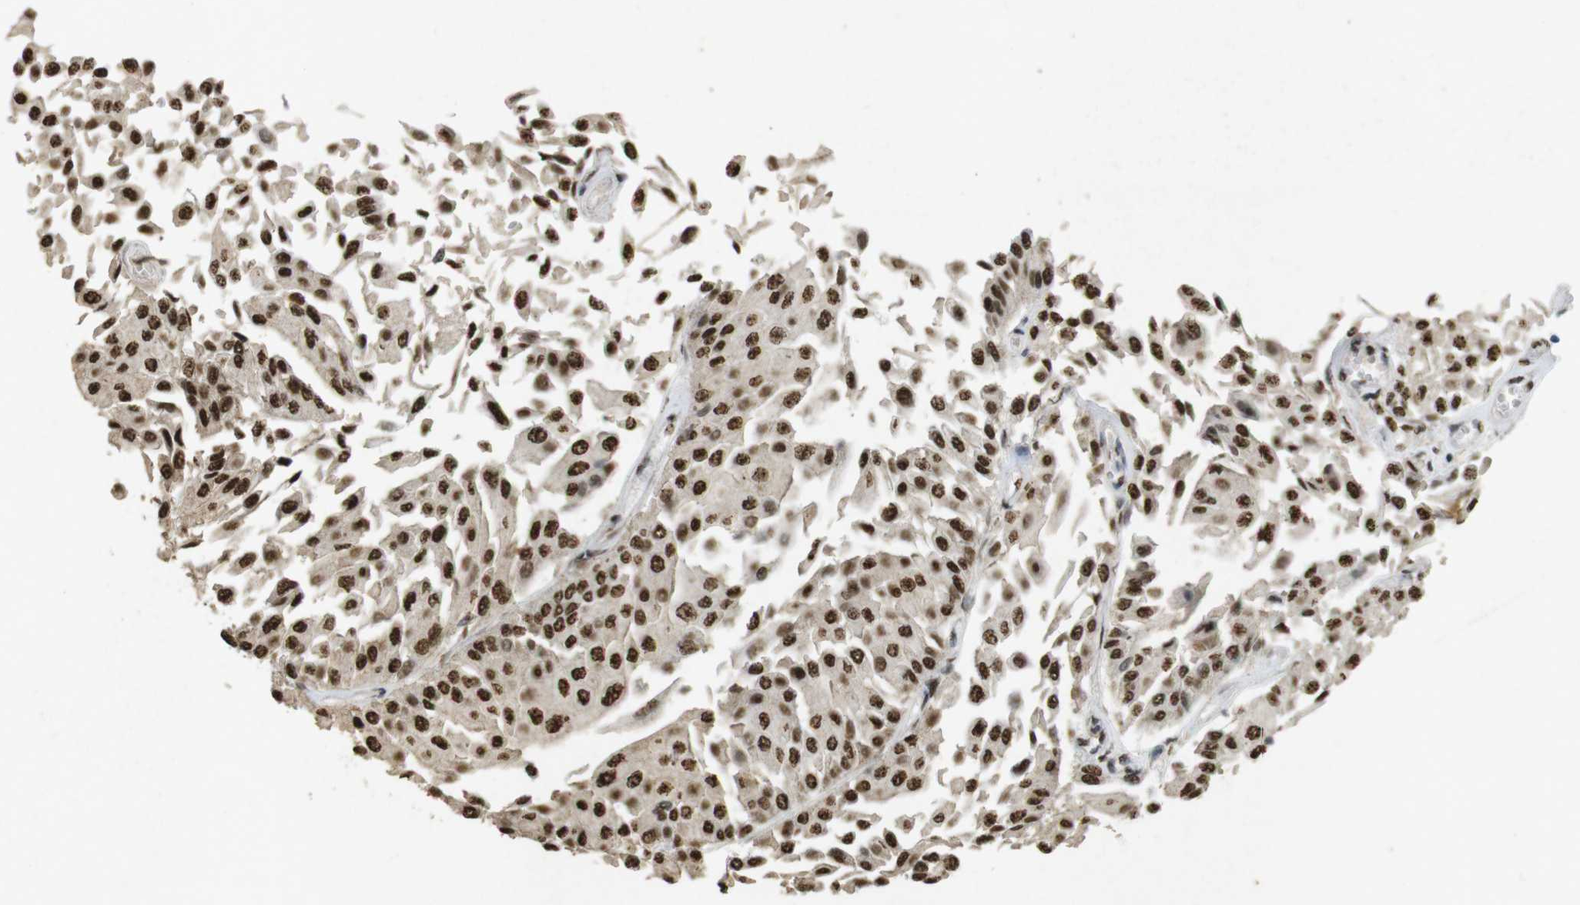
{"staining": {"intensity": "strong", "quantity": ">75%", "location": "nuclear"}, "tissue": "urothelial cancer", "cell_type": "Tumor cells", "image_type": "cancer", "snomed": [{"axis": "morphology", "description": "Urothelial carcinoma, Low grade"}, {"axis": "topography", "description": "Urinary bladder"}], "caption": "IHC of urothelial cancer exhibits high levels of strong nuclear staining in approximately >75% of tumor cells. The staining is performed using DAB (3,3'-diaminobenzidine) brown chromogen to label protein expression. The nuclei are counter-stained blue using hematoxylin.", "gene": "GATA4", "patient": {"sex": "male", "age": 67}}